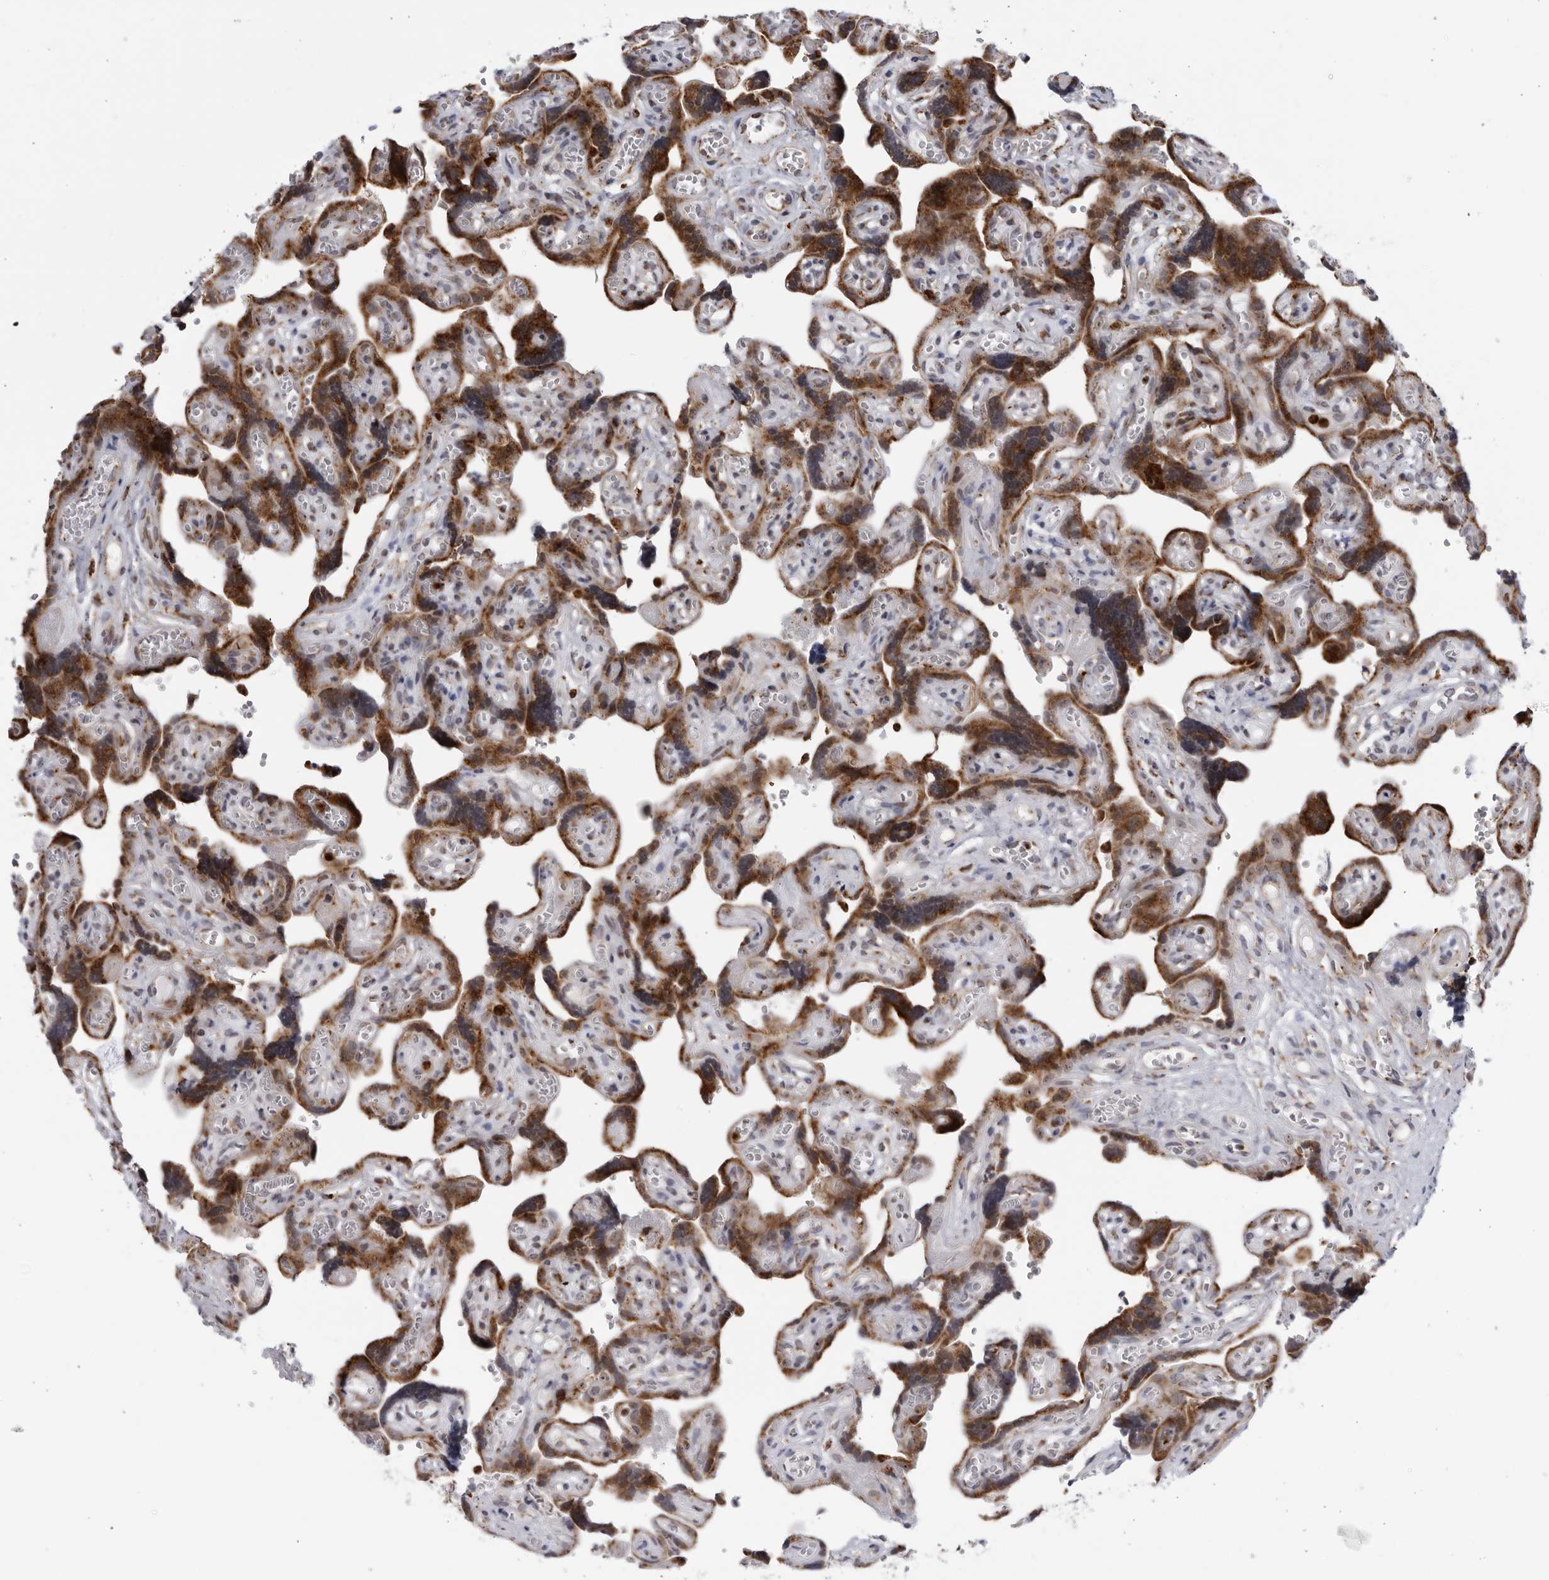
{"staining": {"intensity": "strong", "quantity": ">75%", "location": "cytoplasmic/membranous"}, "tissue": "placenta", "cell_type": "Trophoblastic cells", "image_type": "normal", "snomed": [{"axis": "morphology", "description": "Normal tissue, NOS"}, {"axis": "topography", "description": "Placenta"}], "caption": "Immunohistochemical staining of benign human placenta reveals >75% levels of strong cytoplasmic/membranous protein expression in approximately >75% of trophoblastic cells.", "gene": "RBM34", "patient": {"sex": "female", "age": 30}}